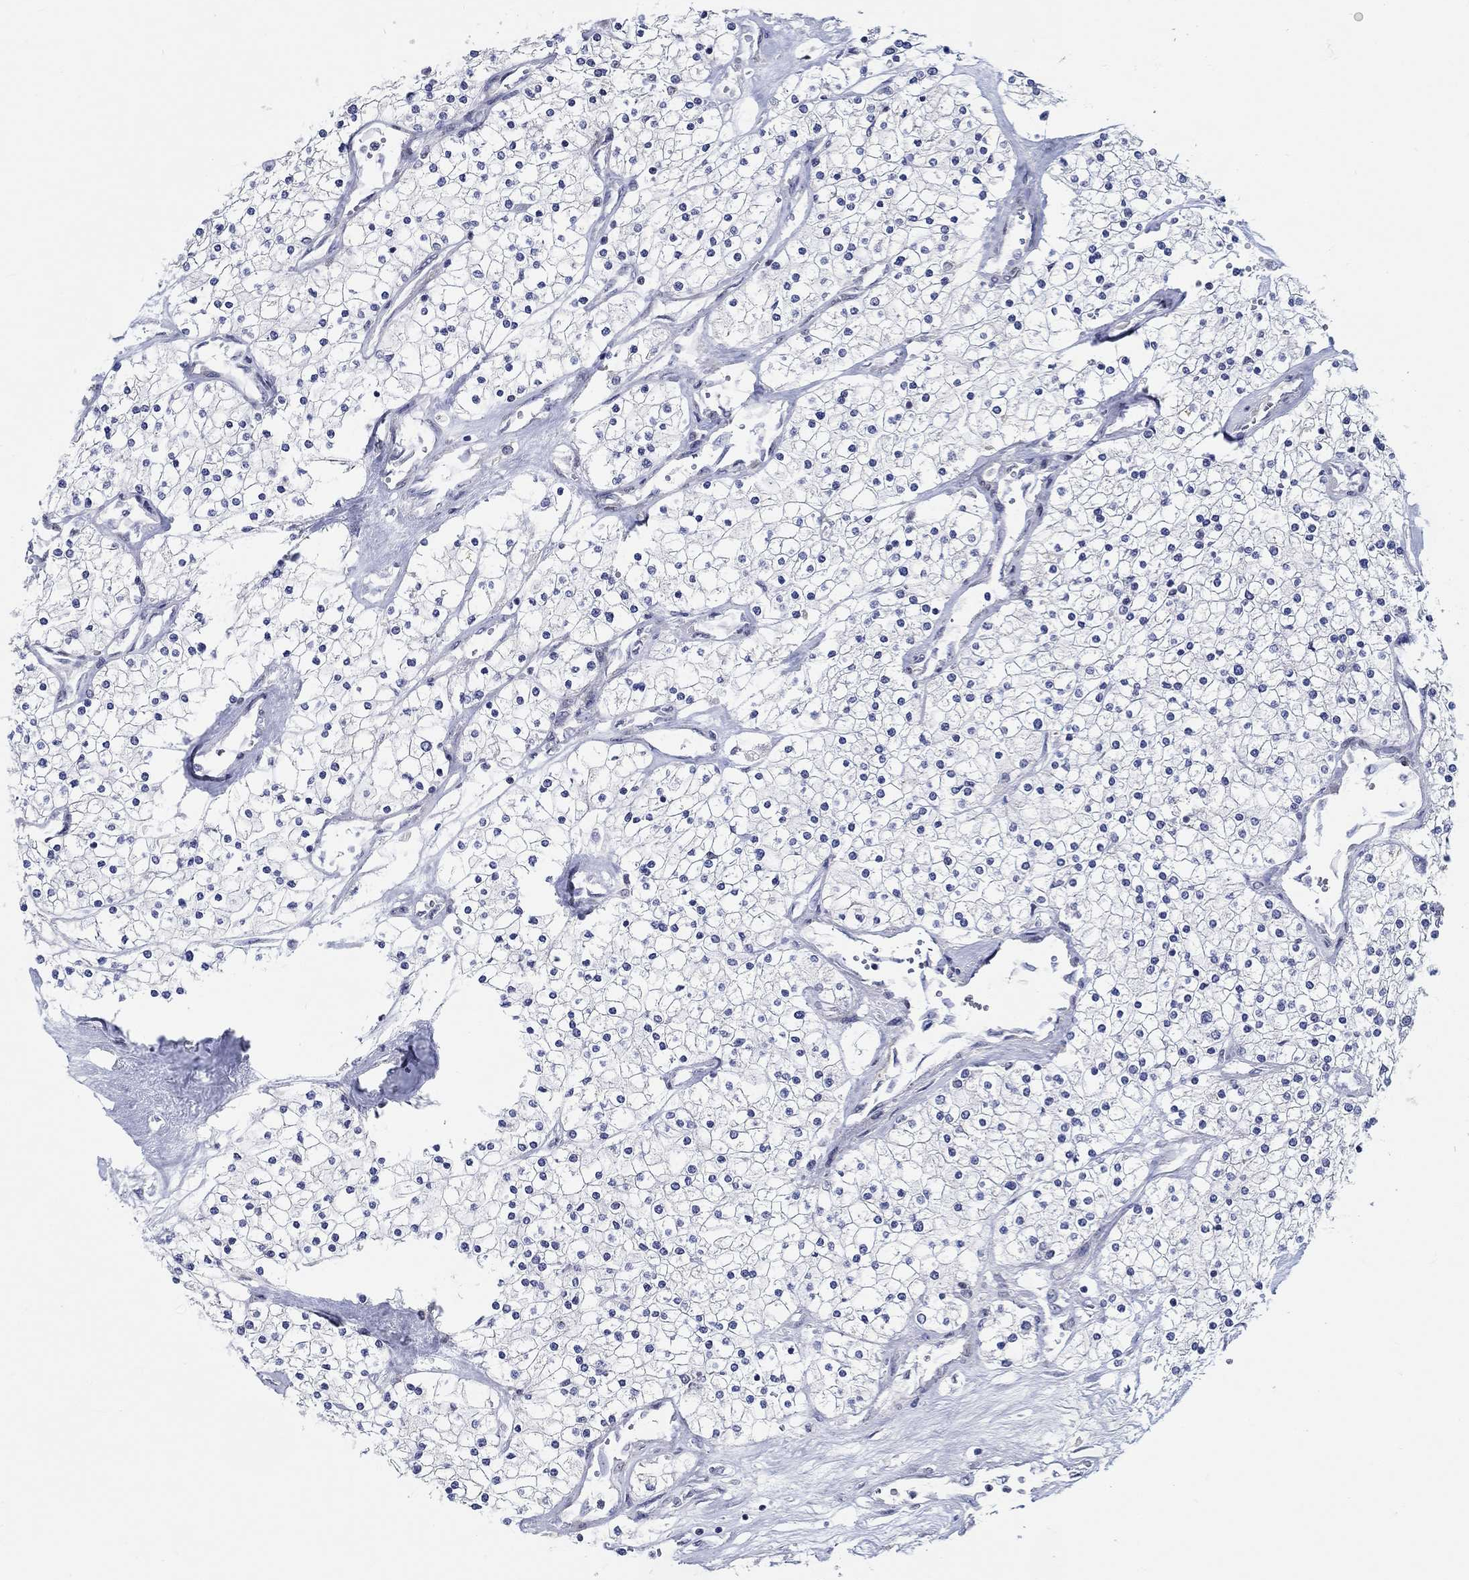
{"staining": {"intensity": "negative", "quantity": "none", "location": "none"}, "tissue": "renal cancer", "cell_type": "Tumor cells", "image_type": "cancer", "snomed": [{"axis": "morphology", "description": "Adenocarcinoma, NOS"}, {"axis": "topography", "description": "Kidney"}], "caption": "DAB immunohistochemical staining of human renal cancer (adenocarcinoma) demonstrates no significant positivity in tumor cells.", "gene": "PDE1B", "patient": {"sex": "male", "age": 80}}